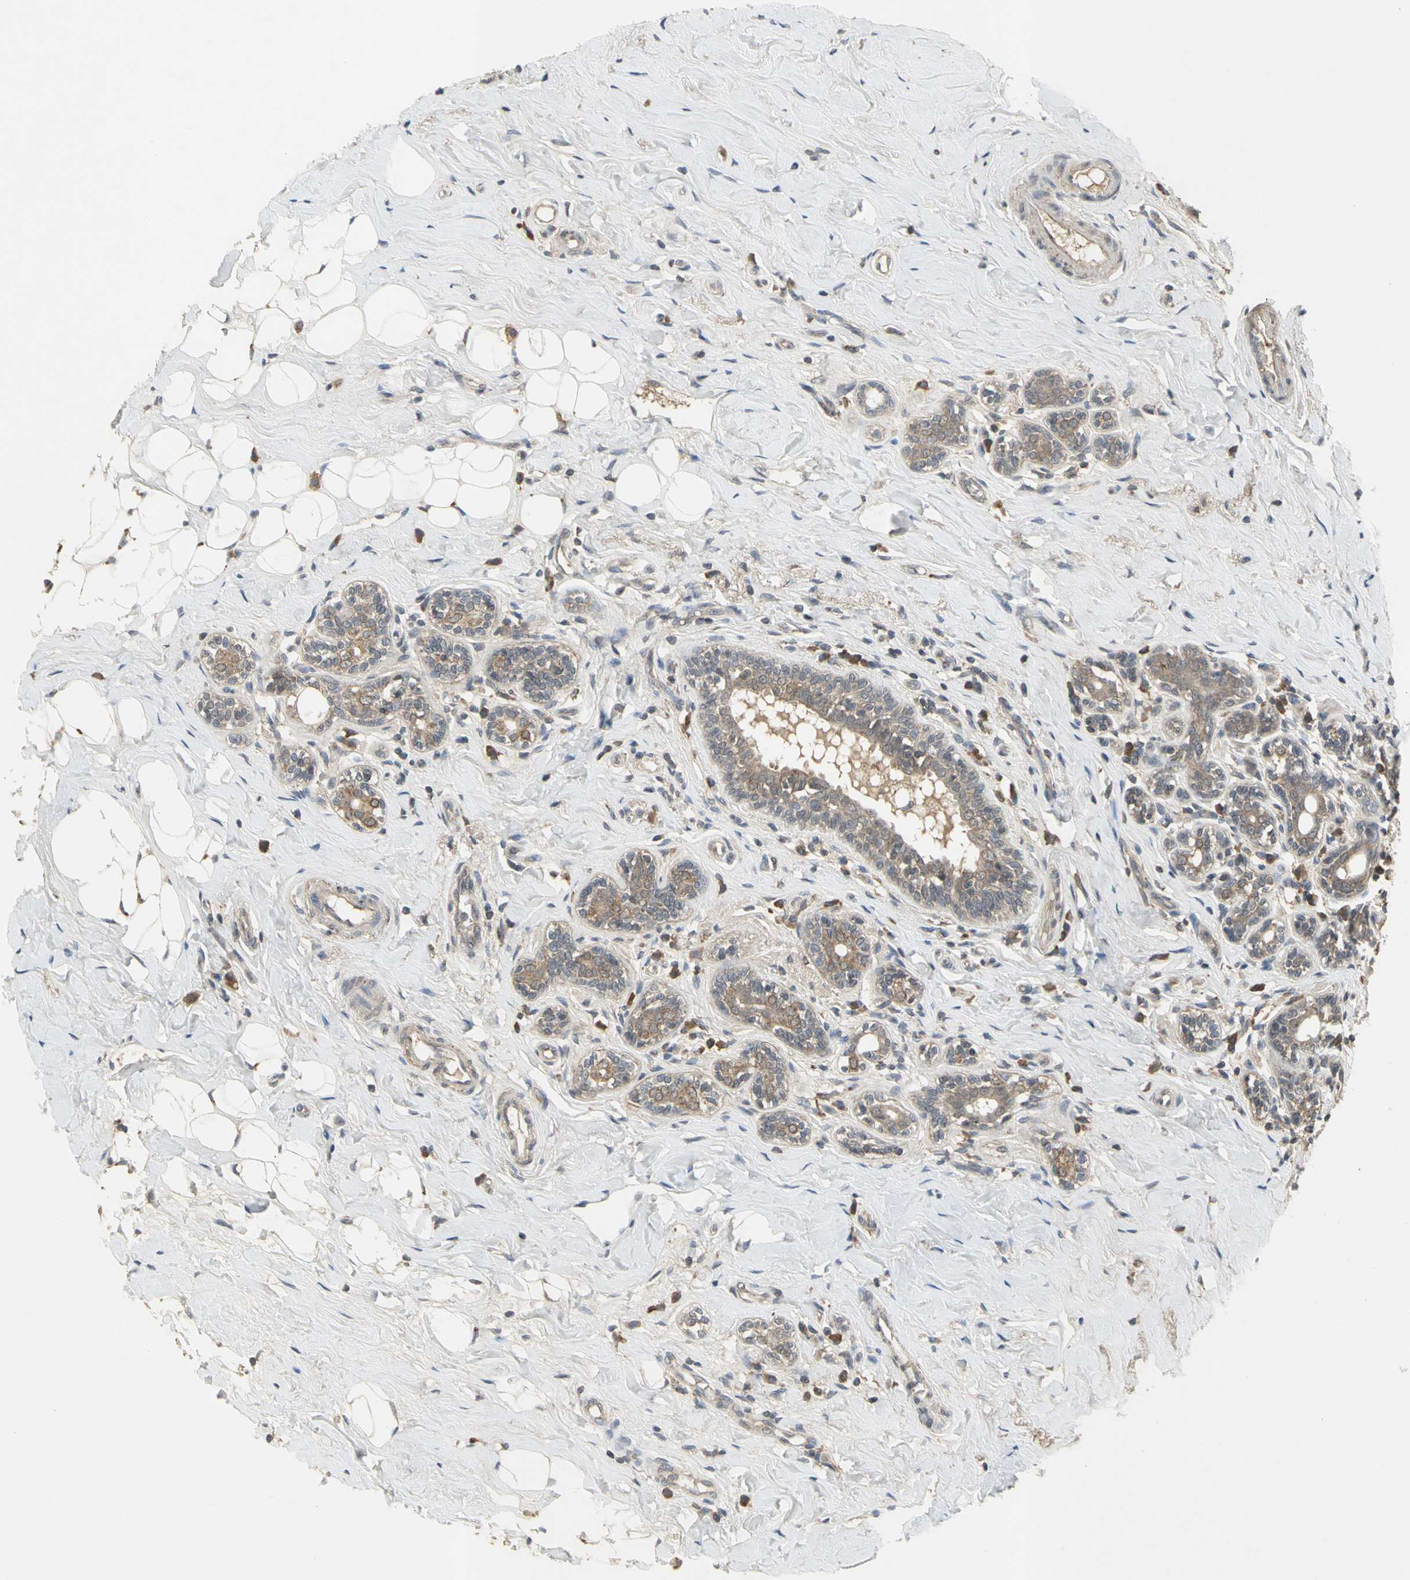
{"staining": {"intensity": "weak", "quantity": ">75%", "location": "cytoplasmic/membranous"}, "tissue": "breast cancer", "cell_type": "Tumor cells", "image_type": "cancer", "snomed": [{"axis": "morphology", "description": "Normal tissue, NOS"}, {"axis": "morphology", "description": "Lobular carcinoma"}, {"axis": "topography", "description": "Breast"}], "caption": "IHC micrograph of neoplastic tissue: human breast cancer stained using IHC demonstrates low levels of weak protein expression localized specifically in the cytoplasmic/membranous of tumor cells, appearing as a cytoplasmic/membranous brown color.", "gene": "KEAP1", "patient": {"sex": "female", "age": 47}}